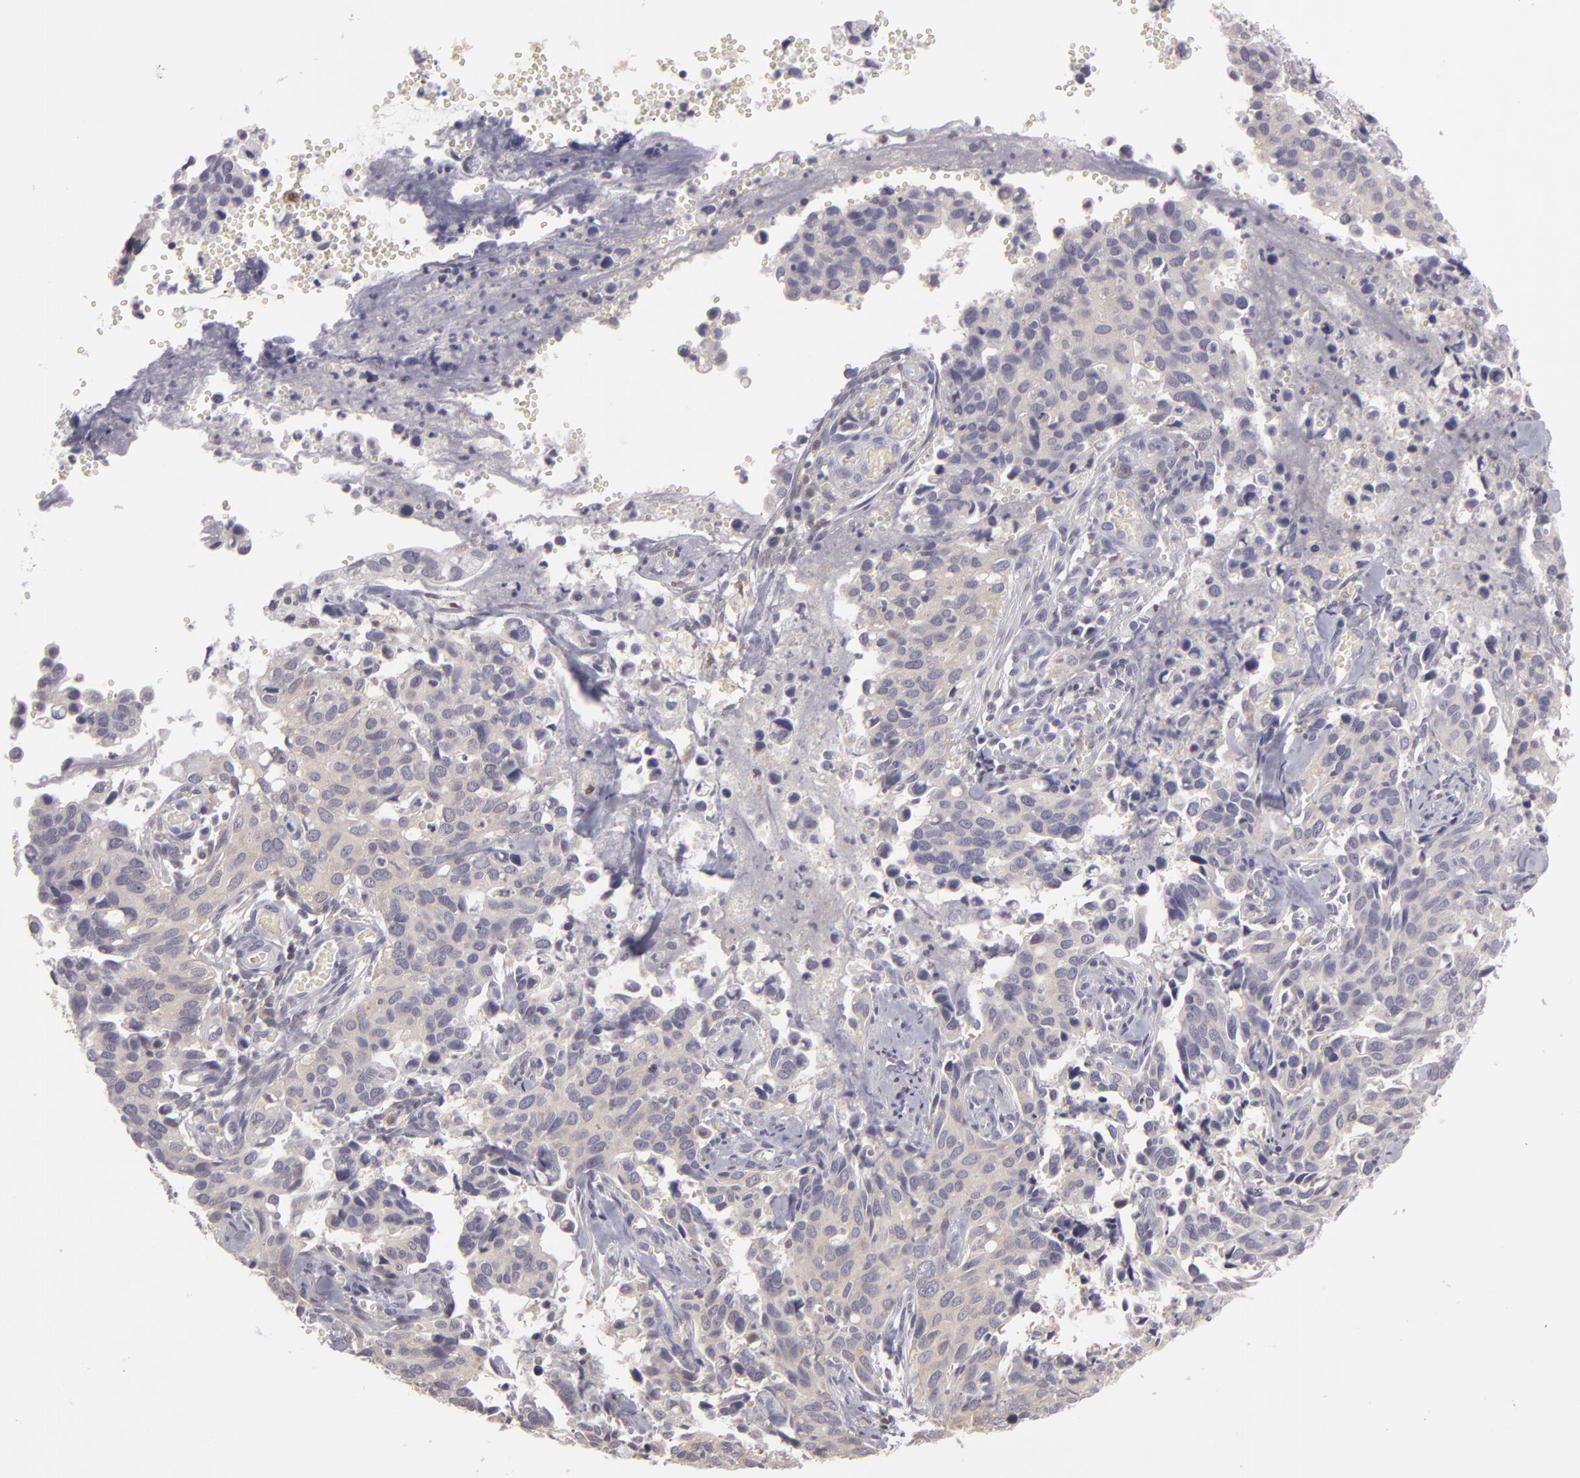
{"staining": {"intensity": "negative", "quantity": "none", "location": "none"}, "tissue": "cervical cancer", "cell_type": "Tumor cells", "image_type": "cancer", "snomed": [{"axis": "morphology", "description": "Normal tissue, NOS"}, {"axis": "morphology", "description": "Squamous cell carcinoma, NOS"}, {"axis": "topography", "description": "Cervix"}], "caption": "Photomicrograph shows no protein staining in tumor cells of cervical cancer (squamous cell carcinoma) tissue.", "gene": "GNPDA1", "patient": {"sex": "female", "age": 45}}